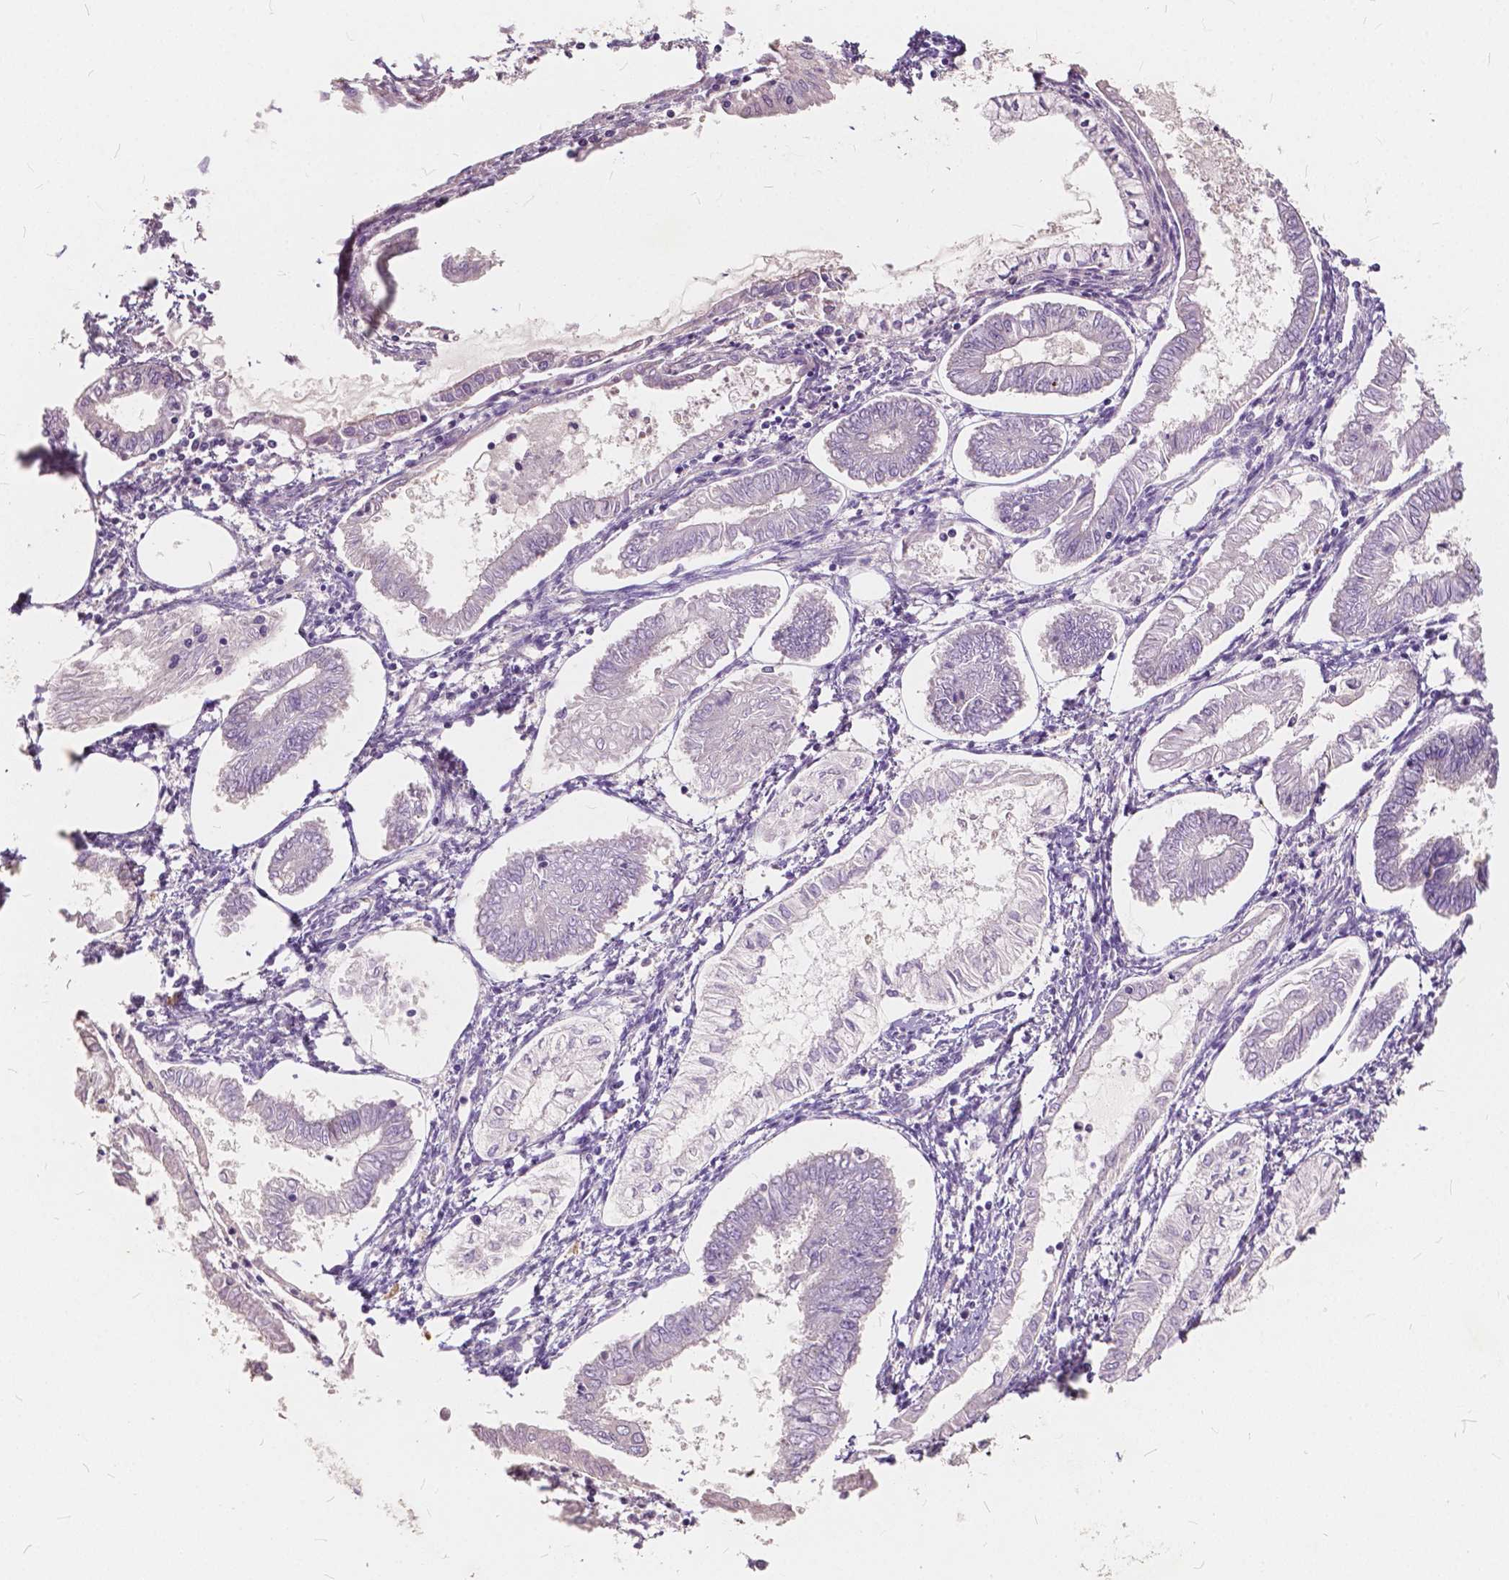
{"staining": {"intensity": "negative", "quantity": "none", "location": "none"}, "tissue": "endometrial cancer", "cell_type": "Tumor cells", "image_type": "cancer", "snomed": [{"axis": "morphology", "description": "Adenocarcinoma, NOS"}, {"axis": "topography", "description": "Endometrium"}], "caption": "Endometrial adenocarcinoma was stained to show a protein in brown. There is no significant expression in tumor cells. (DAB immunohistochemistry, high magnification).", "gene": "SLC7A8", "patient": {"sex": "female", "age": 68}}